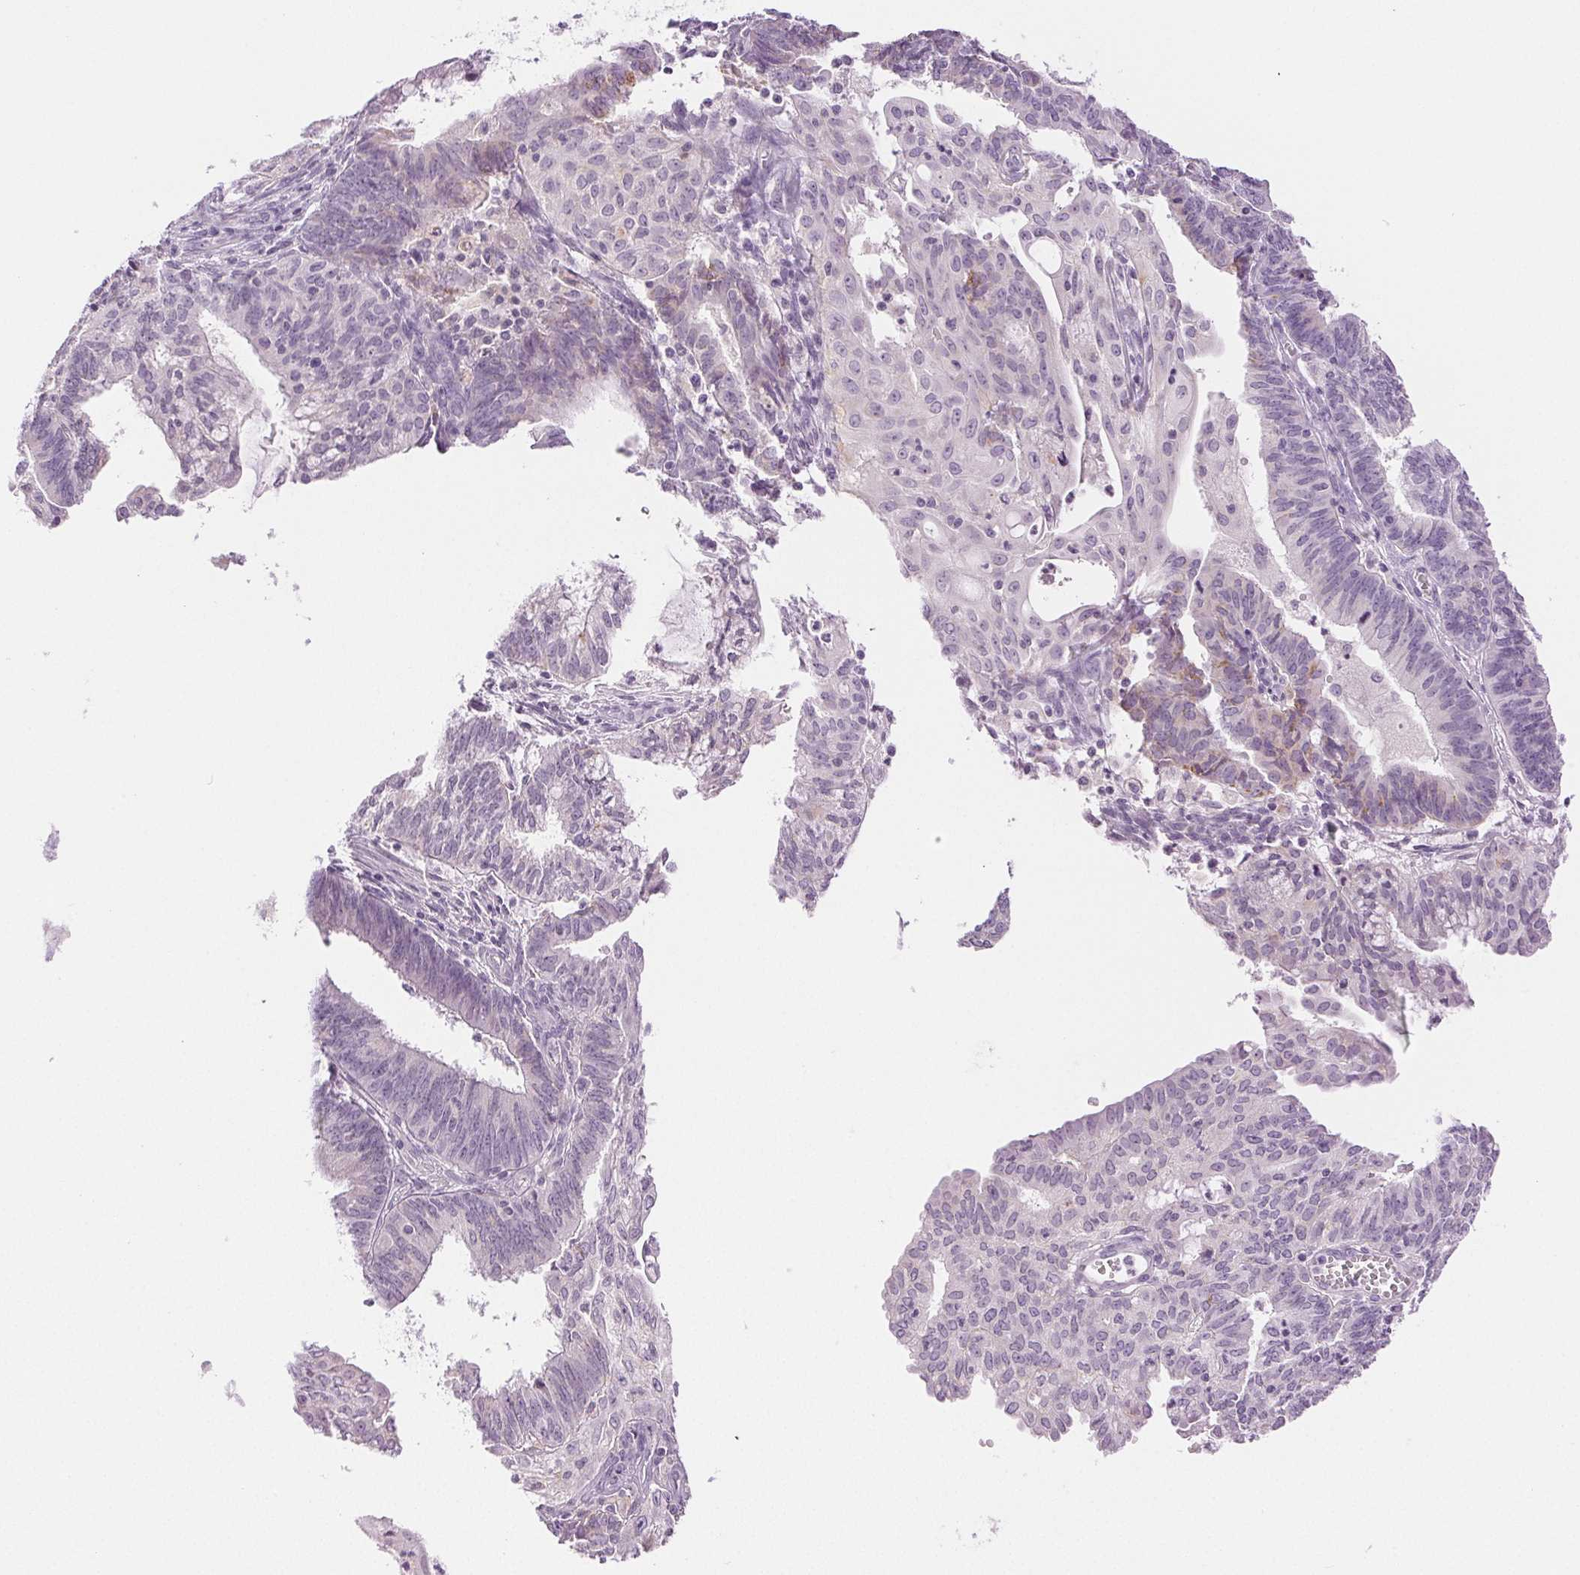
{"staining": {"intensity": "negative", "quantity": "none", "location": "none"}, "tissue": "endometrial cancer", "cell_type": "Tumor cells", "image_type": "cancer", "snomed": [{"axis": "morphology", "description": "Adenocarcinoma, NOS"}, {"axis": "topography", "description": "Endometrium"}], "caption": "Micrograph shows no significant protein positivity in tumor cells of endometrial cancer (adenocarcinoma).", "gene": "SLC5A2", "patient": {"sex": "female", "age": 61}}